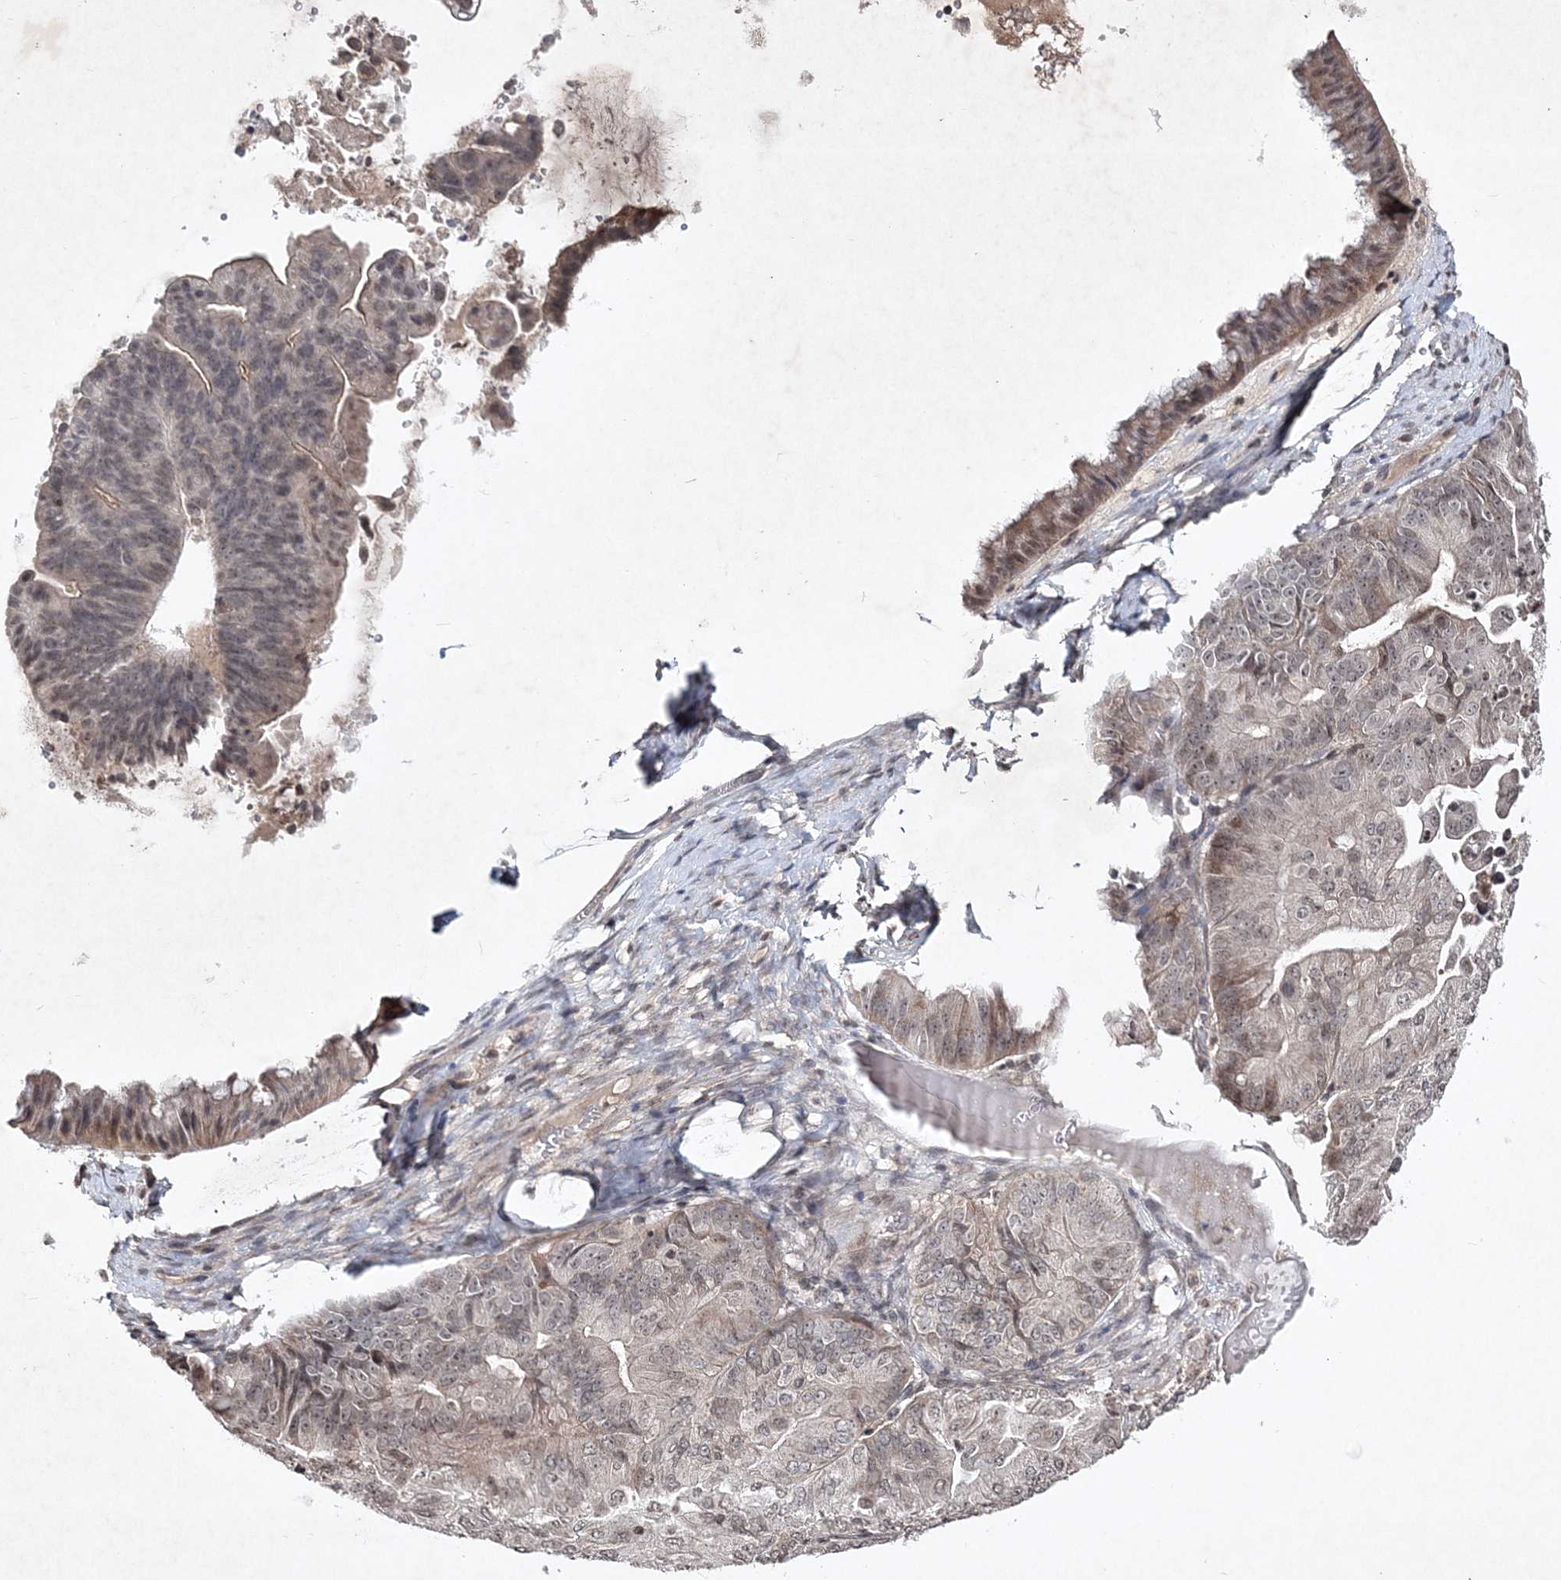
{"staining": {"intensity": "moderate", "quantity": "<25%", "location": "cytoplasmic/membranous,nuclear"}, "tissue": "ovarian cancer", "cell_type": "Tumor cells", "image_type": "cancer", "snomed": [{"axis": "morphology", "description": "Cystadenocarcinoma, mucinous, NOS"}, {"axis": "topography", "description": "Ovary"}], "caption": "Immunohistochemistry (IHC) photomicrograph of neoplastic tissue: ovarian mucinous cystadenocarcinoma stained using immunohistochemistry (IHC) exhibits low levels of moderate protein expression localized specifically in the cytoplasmic/membranous and nuclear of tumor cells, appearing as a cytoplasmic/membranous and nuclear brown color.", "gene": "SOWAHB", "patient": {"sex": "female", "age": 61}}